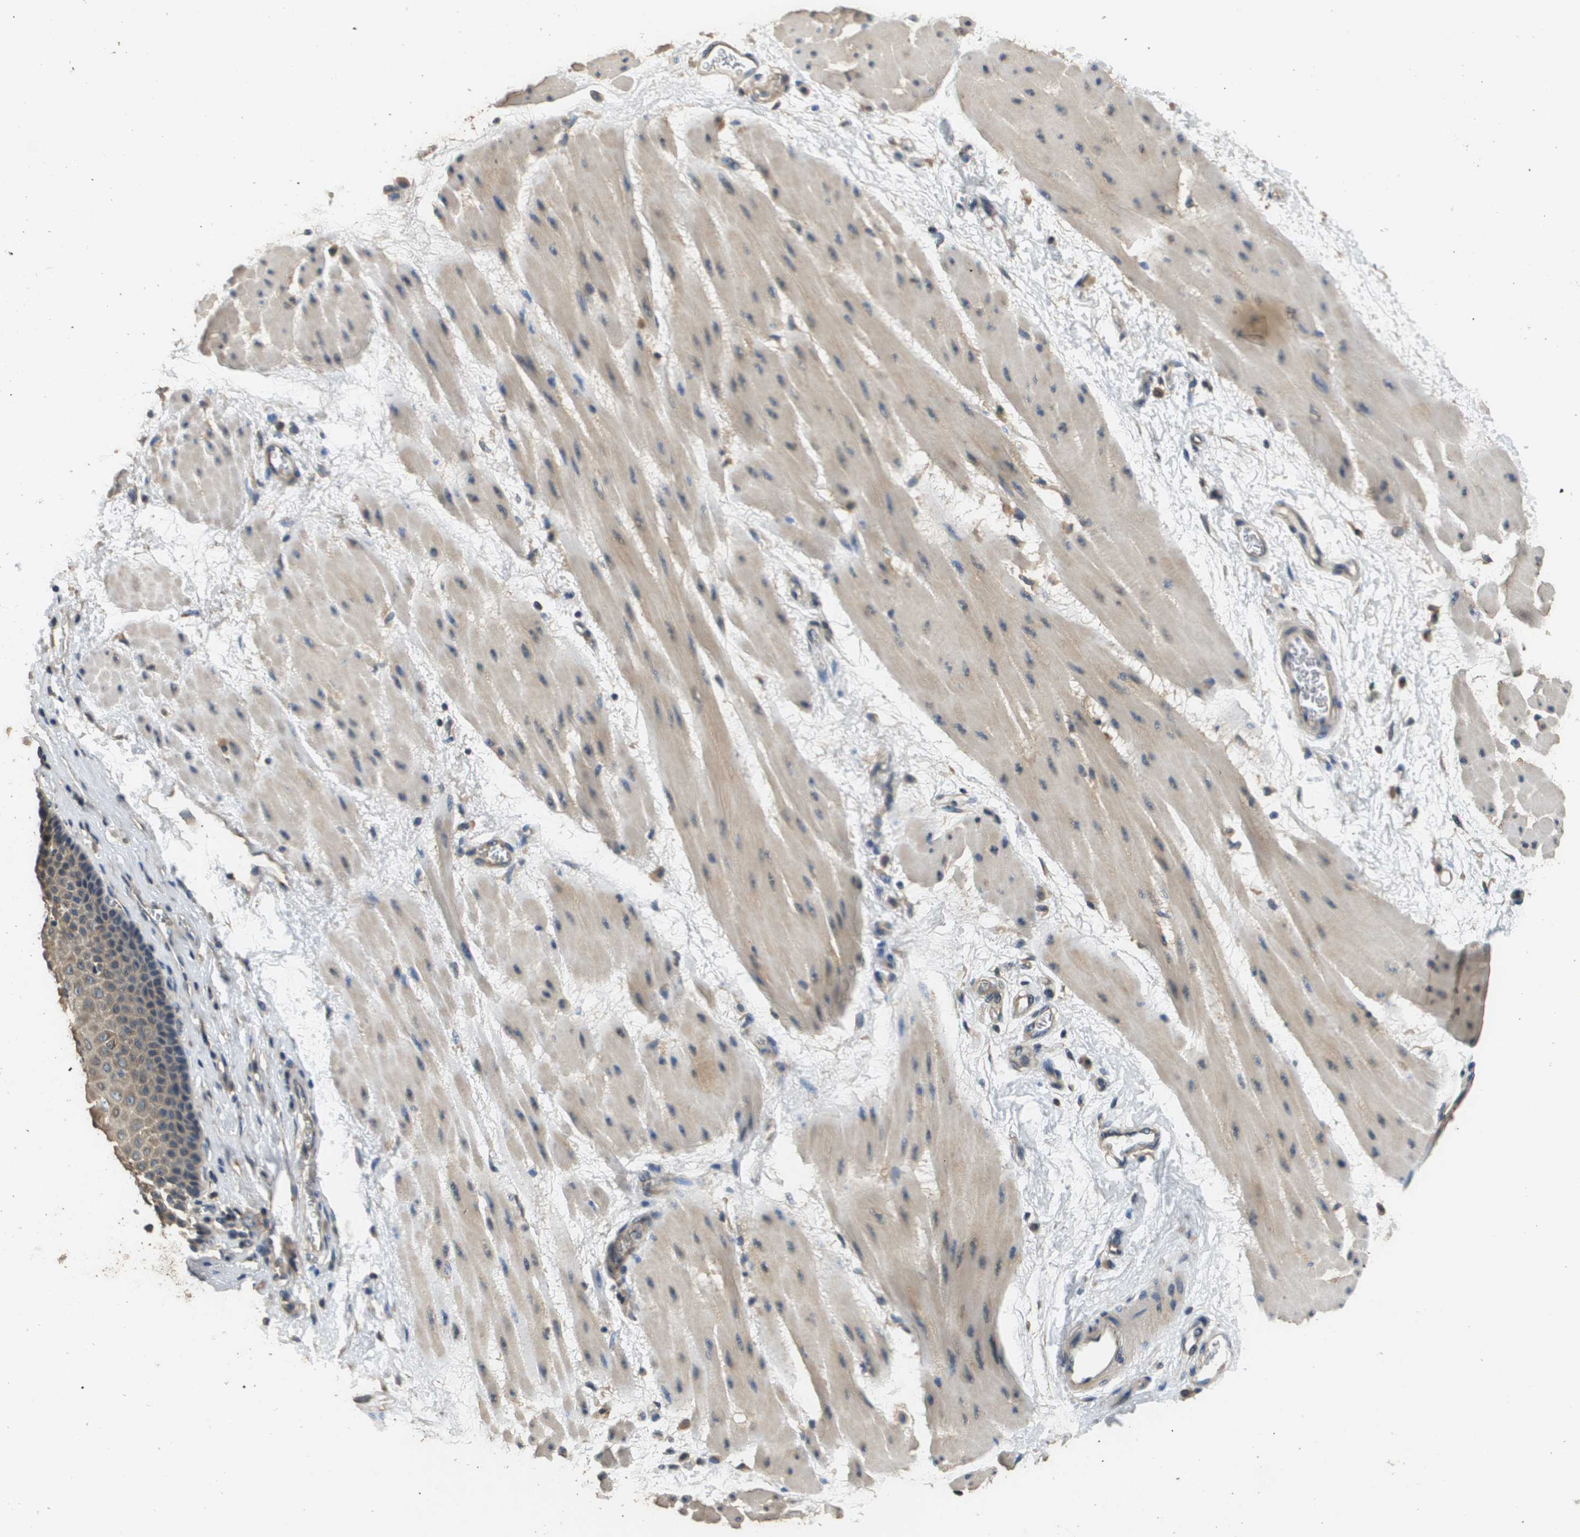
{"staining": {"intensity": "weak", "quantity": ">75%", "location": "cytoplasmic/membranous"}, "tissue": "esophagus", "cell_type": "Squamous epithelial cells", "image_type": "normal", "snomed": [{"axis": "morphology", "description": "Normal tissue, NOS"}, {"axis": "topography", "description": "Esophagus"}], "caption": "Protein expression by immunohistochemistry shows weak cytoplasmic/membranous positivity in about >75% of squamous epithelial cells in benign esophagus. (brown staining indicates protein expression, while blue staining denotes nuclei).", "gene": "RAB6B", "patient": {"sex": "male", "age": 48}}